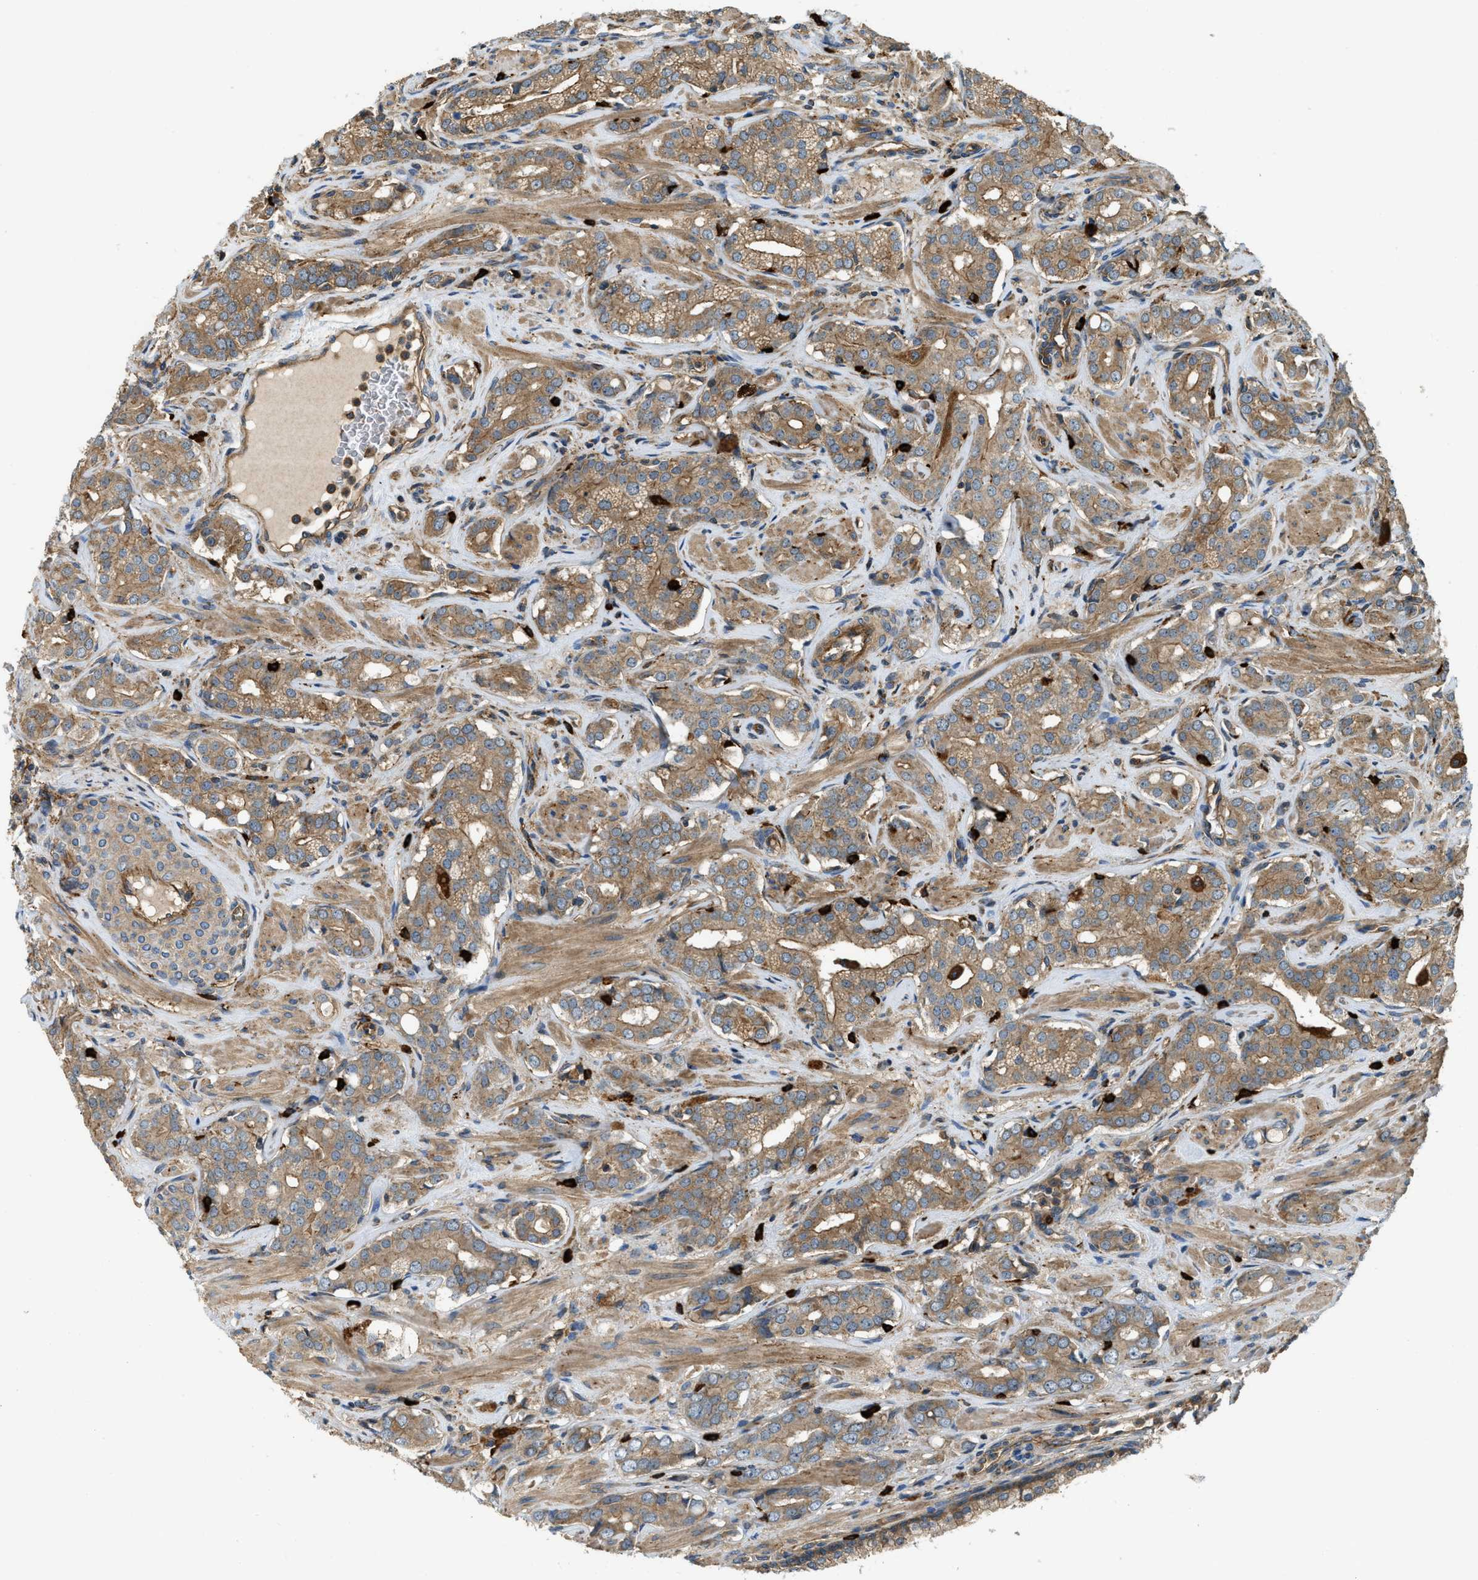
{"staining": {"intensity": "moderate", "quantity": ">75%", "location": "cytoplasmic/membranous"}, "tissue": "prostate cancer", "cell_type": "Tumor cells", "image_type": "cancer", "snomed": [{"axis": "morphology", "description": "Adenocarcinoma, High grade"}, {"axis": "topography", "description": "Prostate"}], "caption": "Human prostate adenocarcinoma (high-grade) stained for a protein (brown) reveals moderate cytoplasmic/membranous positive staining in approximately >75% of tumor cells.", "gene": "BAG4", "patient": {"sex": "male", "age": 52}}